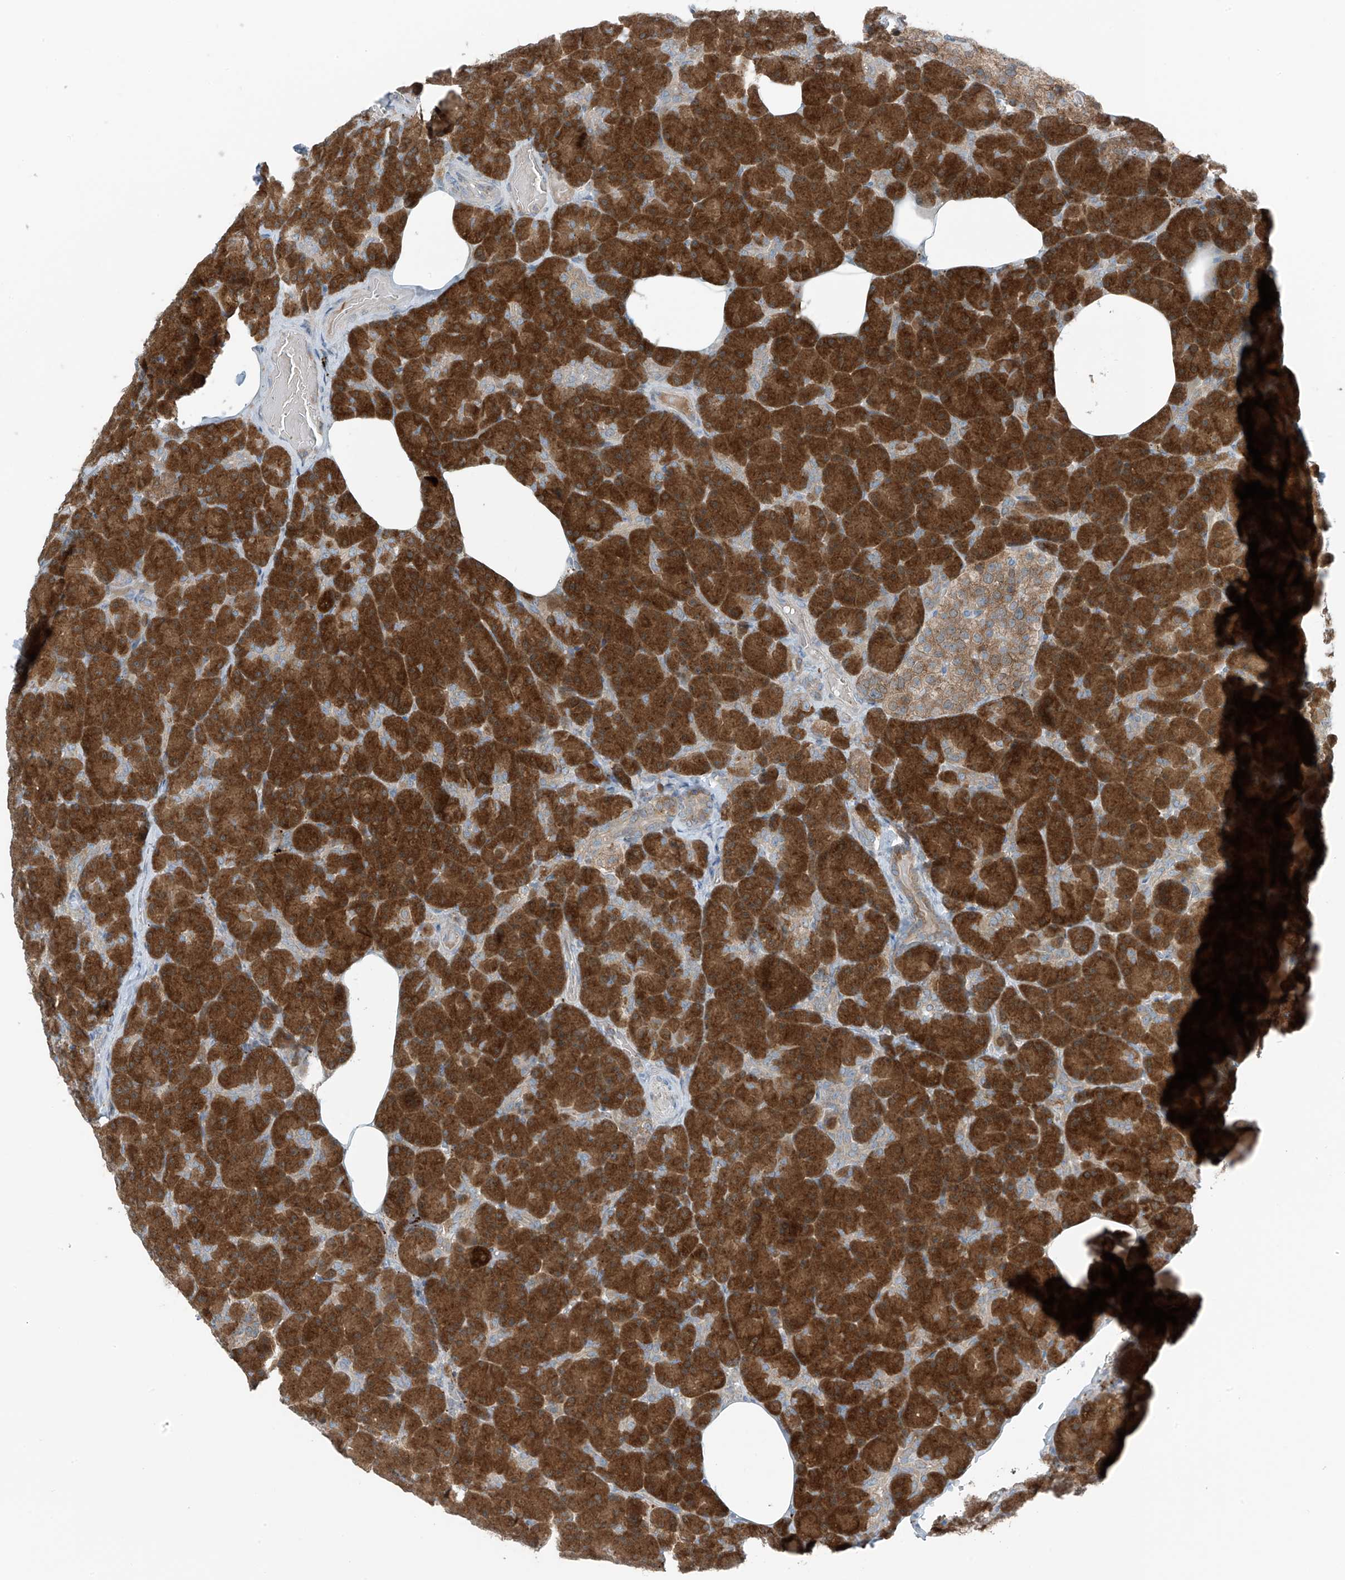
{"staining": {"intensity": "strong", "quantity": ">75%", "location": "cytoplasmic/membranous"}, "tissue": "pancreas", "cell_type": "Exocrine glandular cells", "image_type": "normal", "snomed": [{"axis": "morphology", "description": "Normal tissue, NOS"}, {"axis": "topography", "description": "Pancreas"}], "caption": "Immunohistochemistry image of benign pancreas: human pancreas stained using IHC displays high levels of strong protein expression localized specifically in the cytoplasmic/membranous of exocrine glandular cells, appearing as a cytoplasmic/membranous brown color.", "gene": "SLC12A6", "patient": {"sex": "female", "age": 43}}